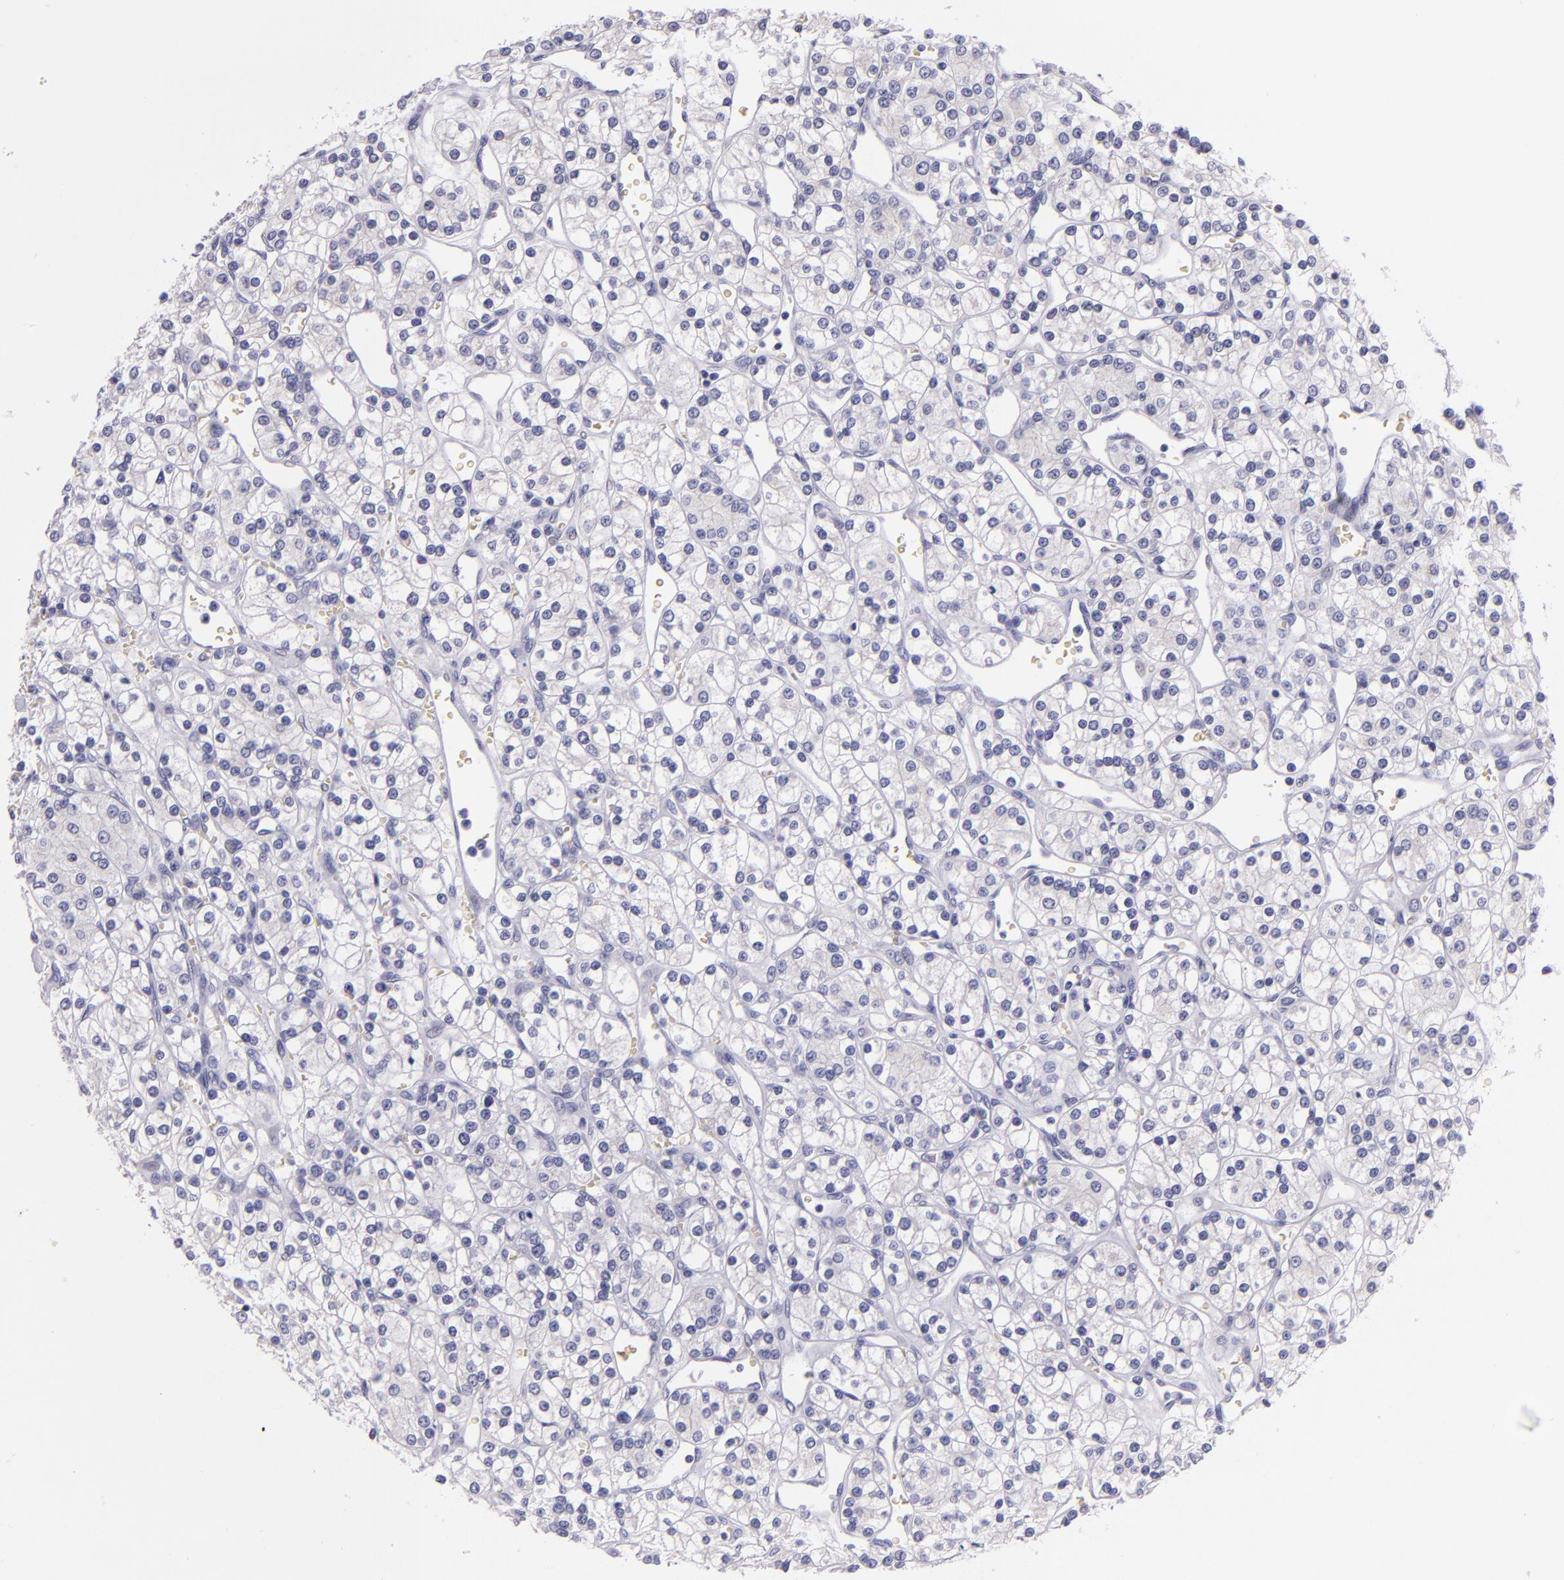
{"staining": {"intensity": "negative", "quantity": "none", "location": "none"}, "tissue": "renal cancer", "cell_type": "Tumor cells", "image_type": "cancer", "snomed": [{"axis": "morphology", "description": "Adenocarcinoma, NOS"}, {"axis": "topography", "description": "Kidney"}], "caption": "Adenocarcinoma (renal) was stained to show a protein in brown. There is no significant positivity in tumor cells.", "gene": "MUC5AC", "patient": {"sex": "female", "age": 62}}